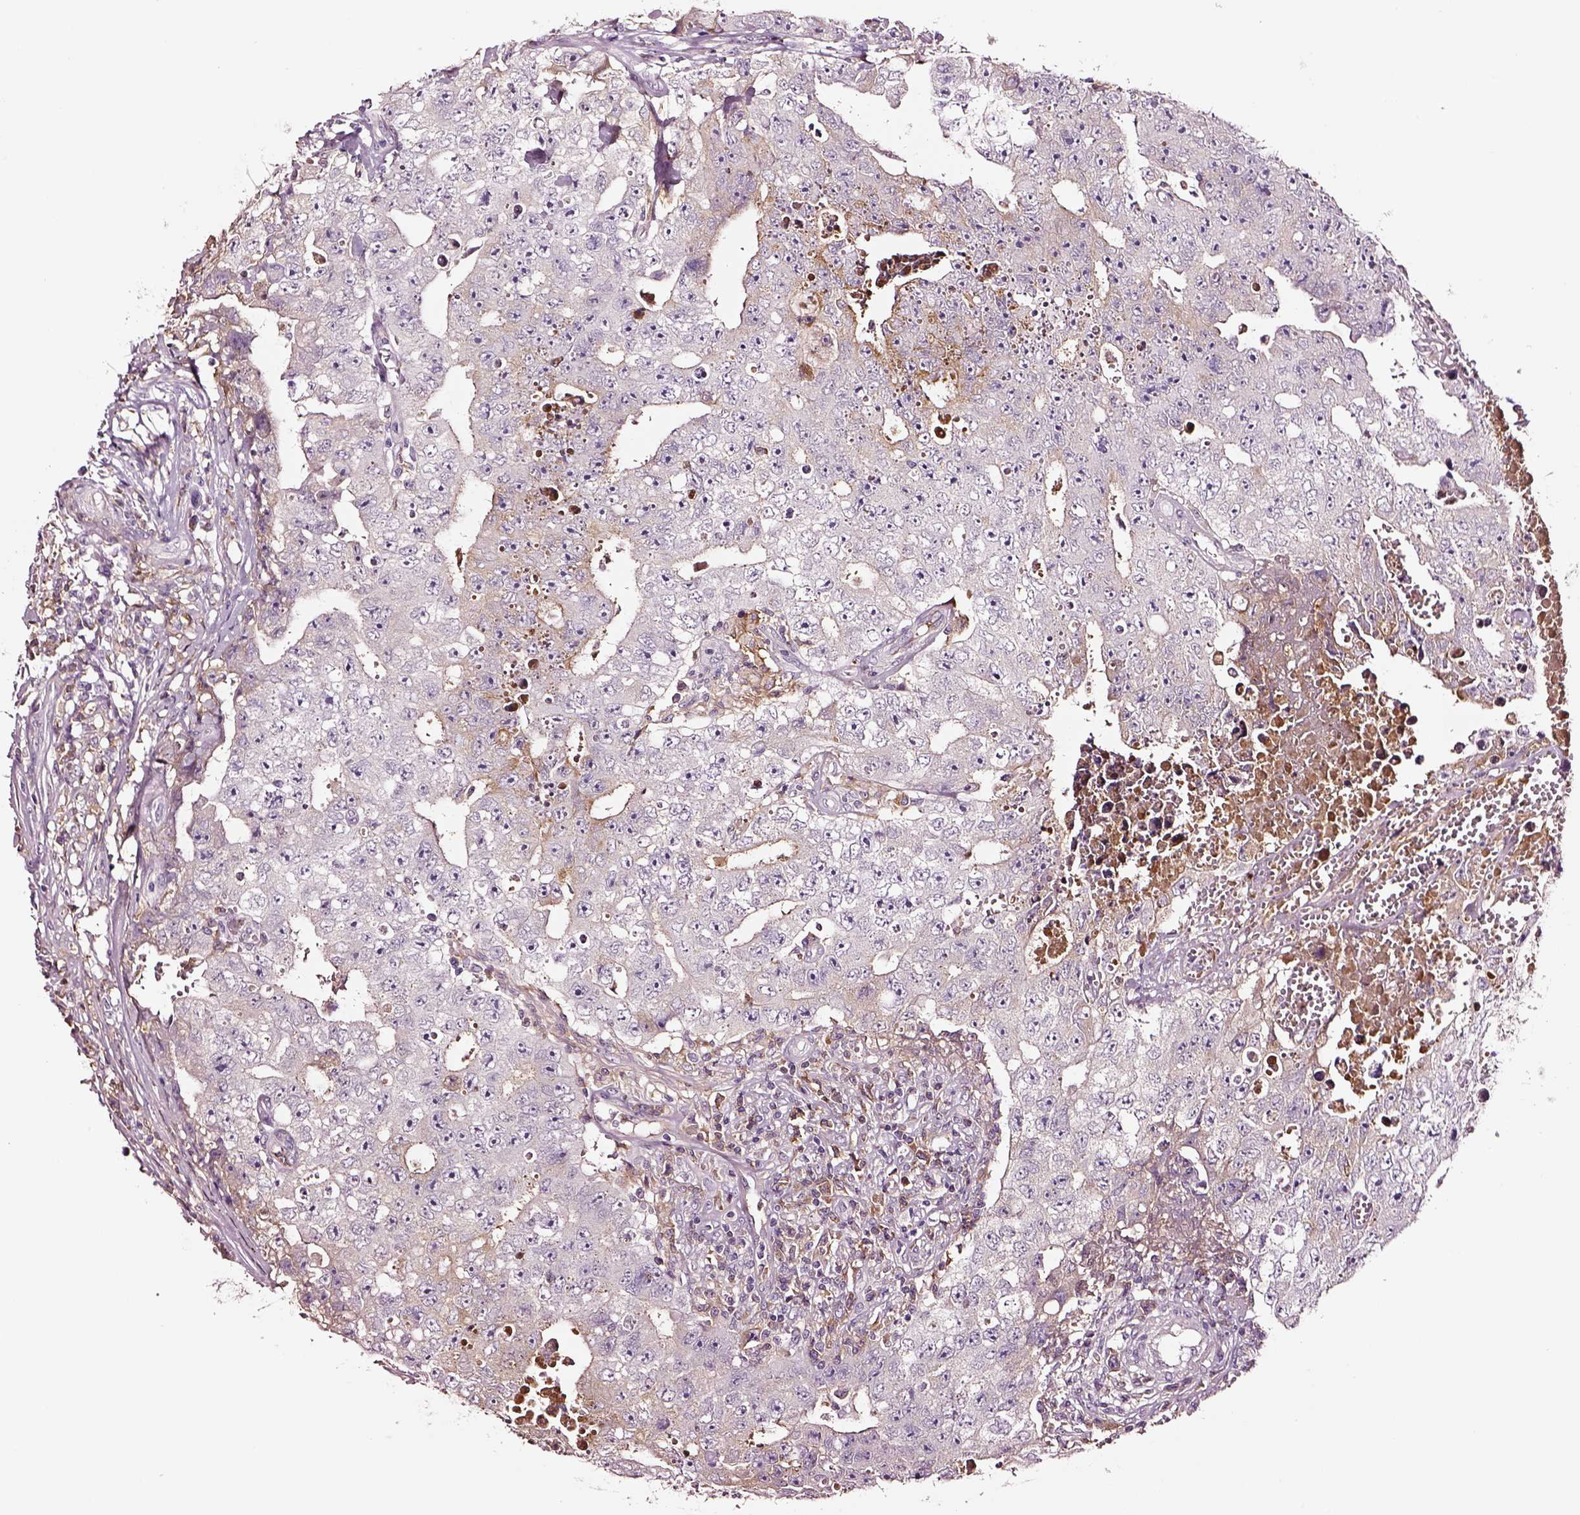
{"staining": {"intensity": "negative", "quantity": "none", "location": "none"}, "tissue": "testis cancer", "cell_type": "Tumor cells", "image_type": "cancer", "snomed": [{"axis": "morphology", "description": "Carcinoma, Embryonal, NOS"}, {"axis": "topography", "description": "Testis"}], "caption": "Tumor cells are negative for brown protein staining in embryonal carcinoma (testis).", "gene": "TF", "patient": {"sex": "male", "age": 36}}